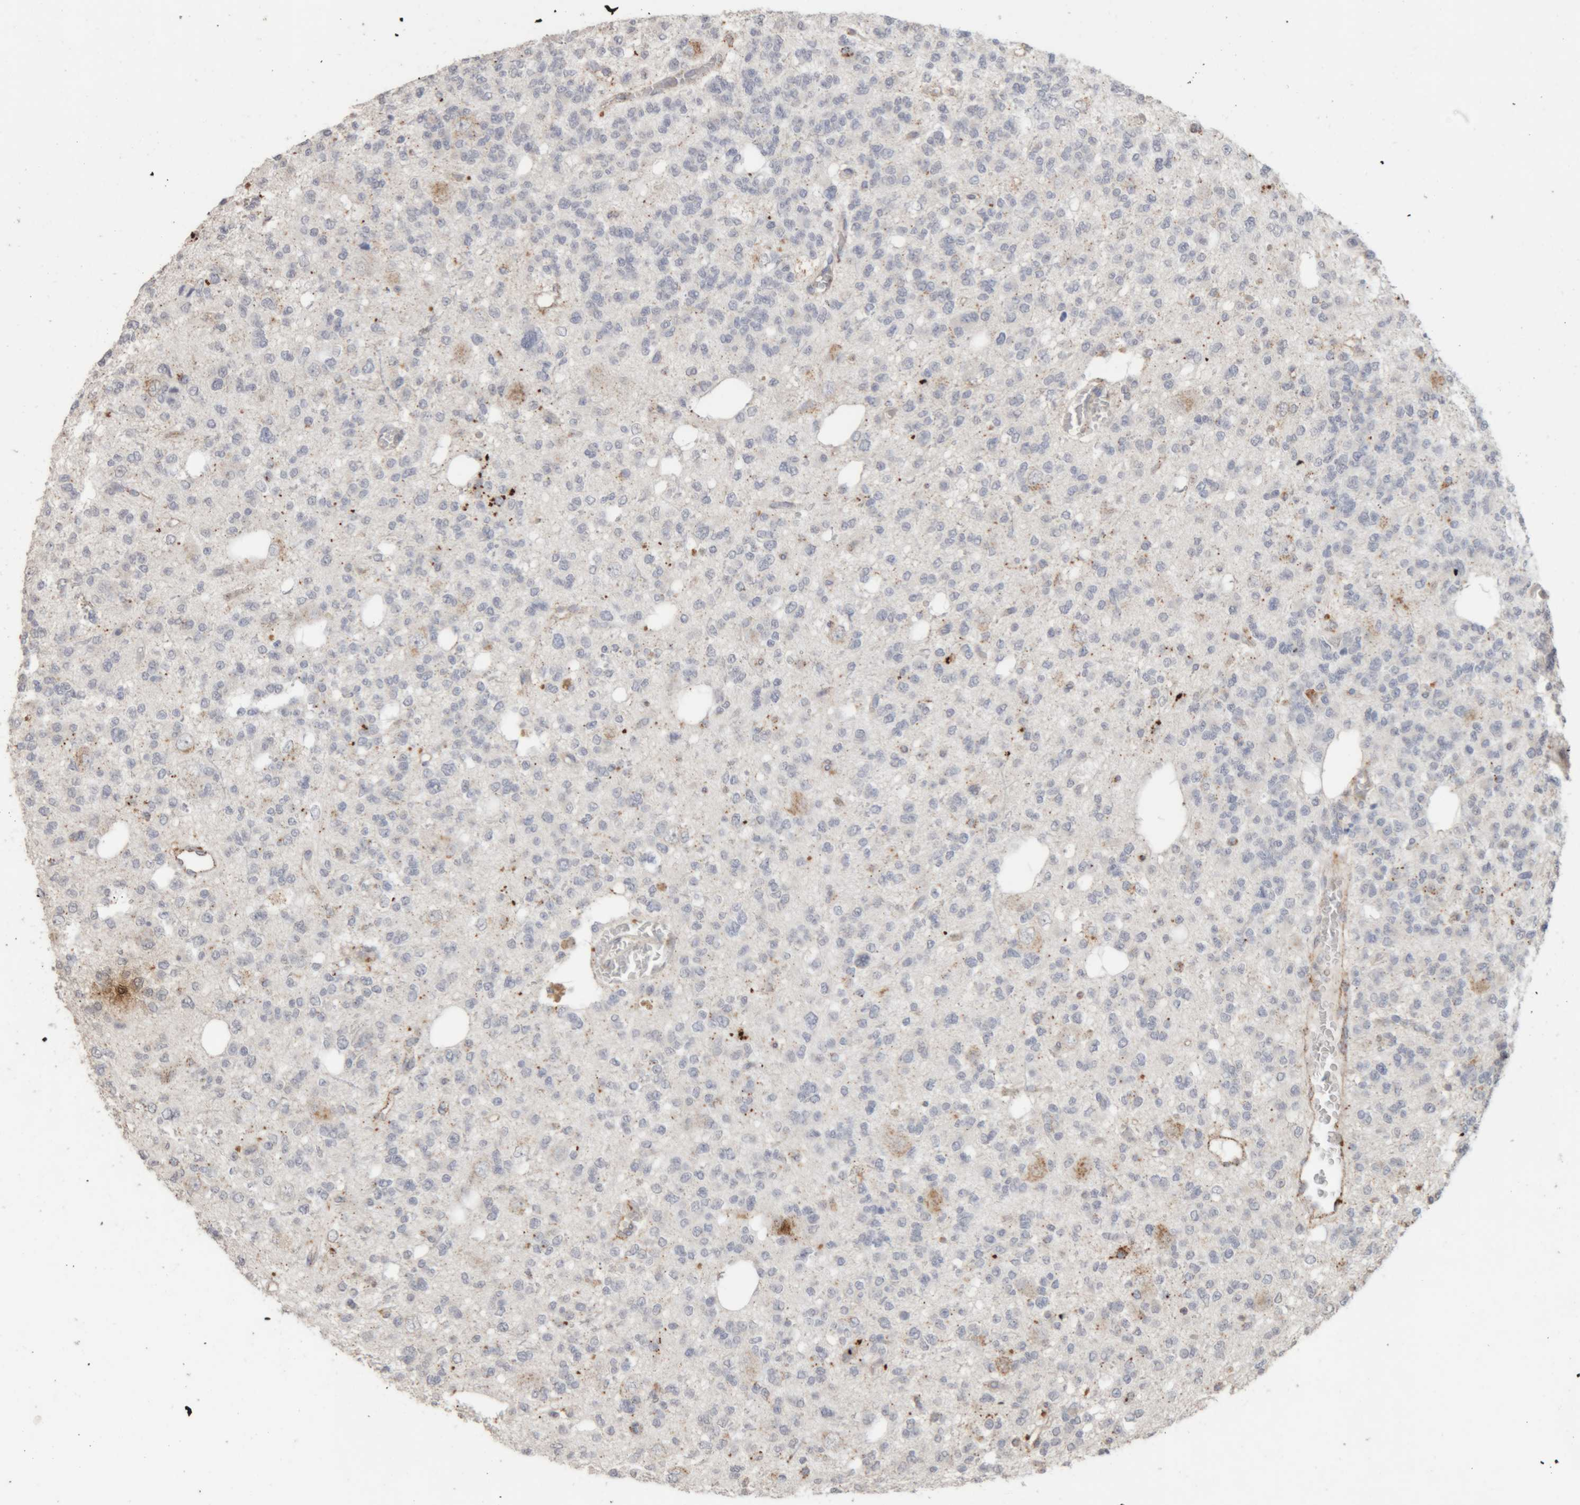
{"staining": {"intensity": "negative", "quantity": "none", "location": "none"}, "tissue": "glioma", "cell_type": "Tumor cells", "image_type": "cancer", "snomed": [{"axis": "morphology", "description": "Glioma, malignant, Low grade"}, {"axis": "topography", "description": "Brain"}], "caption": "Low-grade glioma (malignant) was stained to show a protein in brown. There is no significant staining in tumor cells.", "gene": "ARSA", "patient": {"sex": "male", "age": 38}}